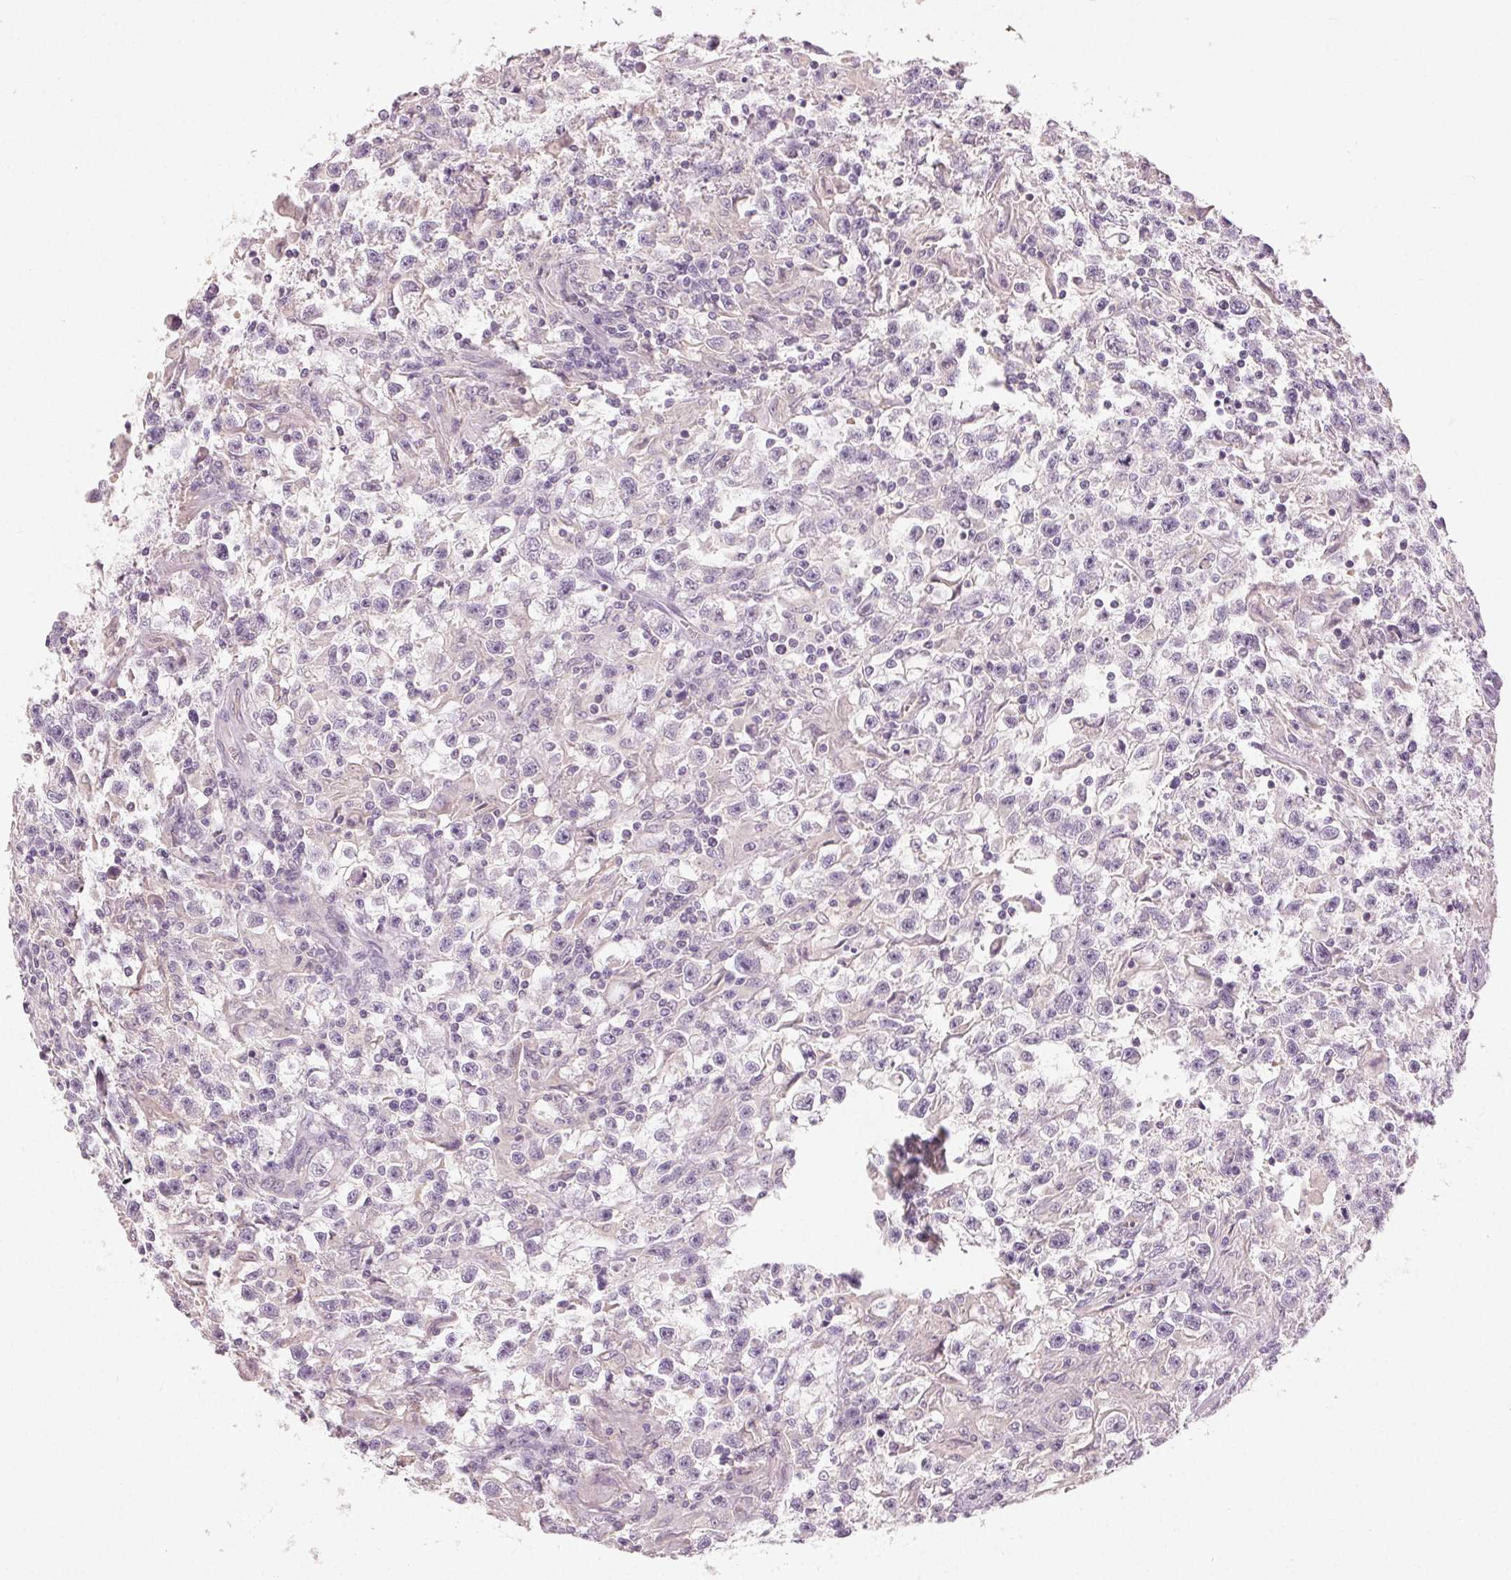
{"staining": {"intensity": "negative", "quantity": "none", "location": "none"}, "tissue": "testis cancer", "cell_type": "Tumor cells", "image_type": "cancer", "snomed": [{"axis": "morphology", "description": "Seminoma, NOS"}, {"axis": "topography", "description": "Testis"}], "caption": "A micrograph of human testis seminoma is negative for staining in tumor cells. (Stains: DAB immunohistochemistry with hematoxylin counter stain, Microscopy: brightfield microscopy at high magnification).", "gene": "CLTRN", "patient": {"sex": "male", "age": 31}}